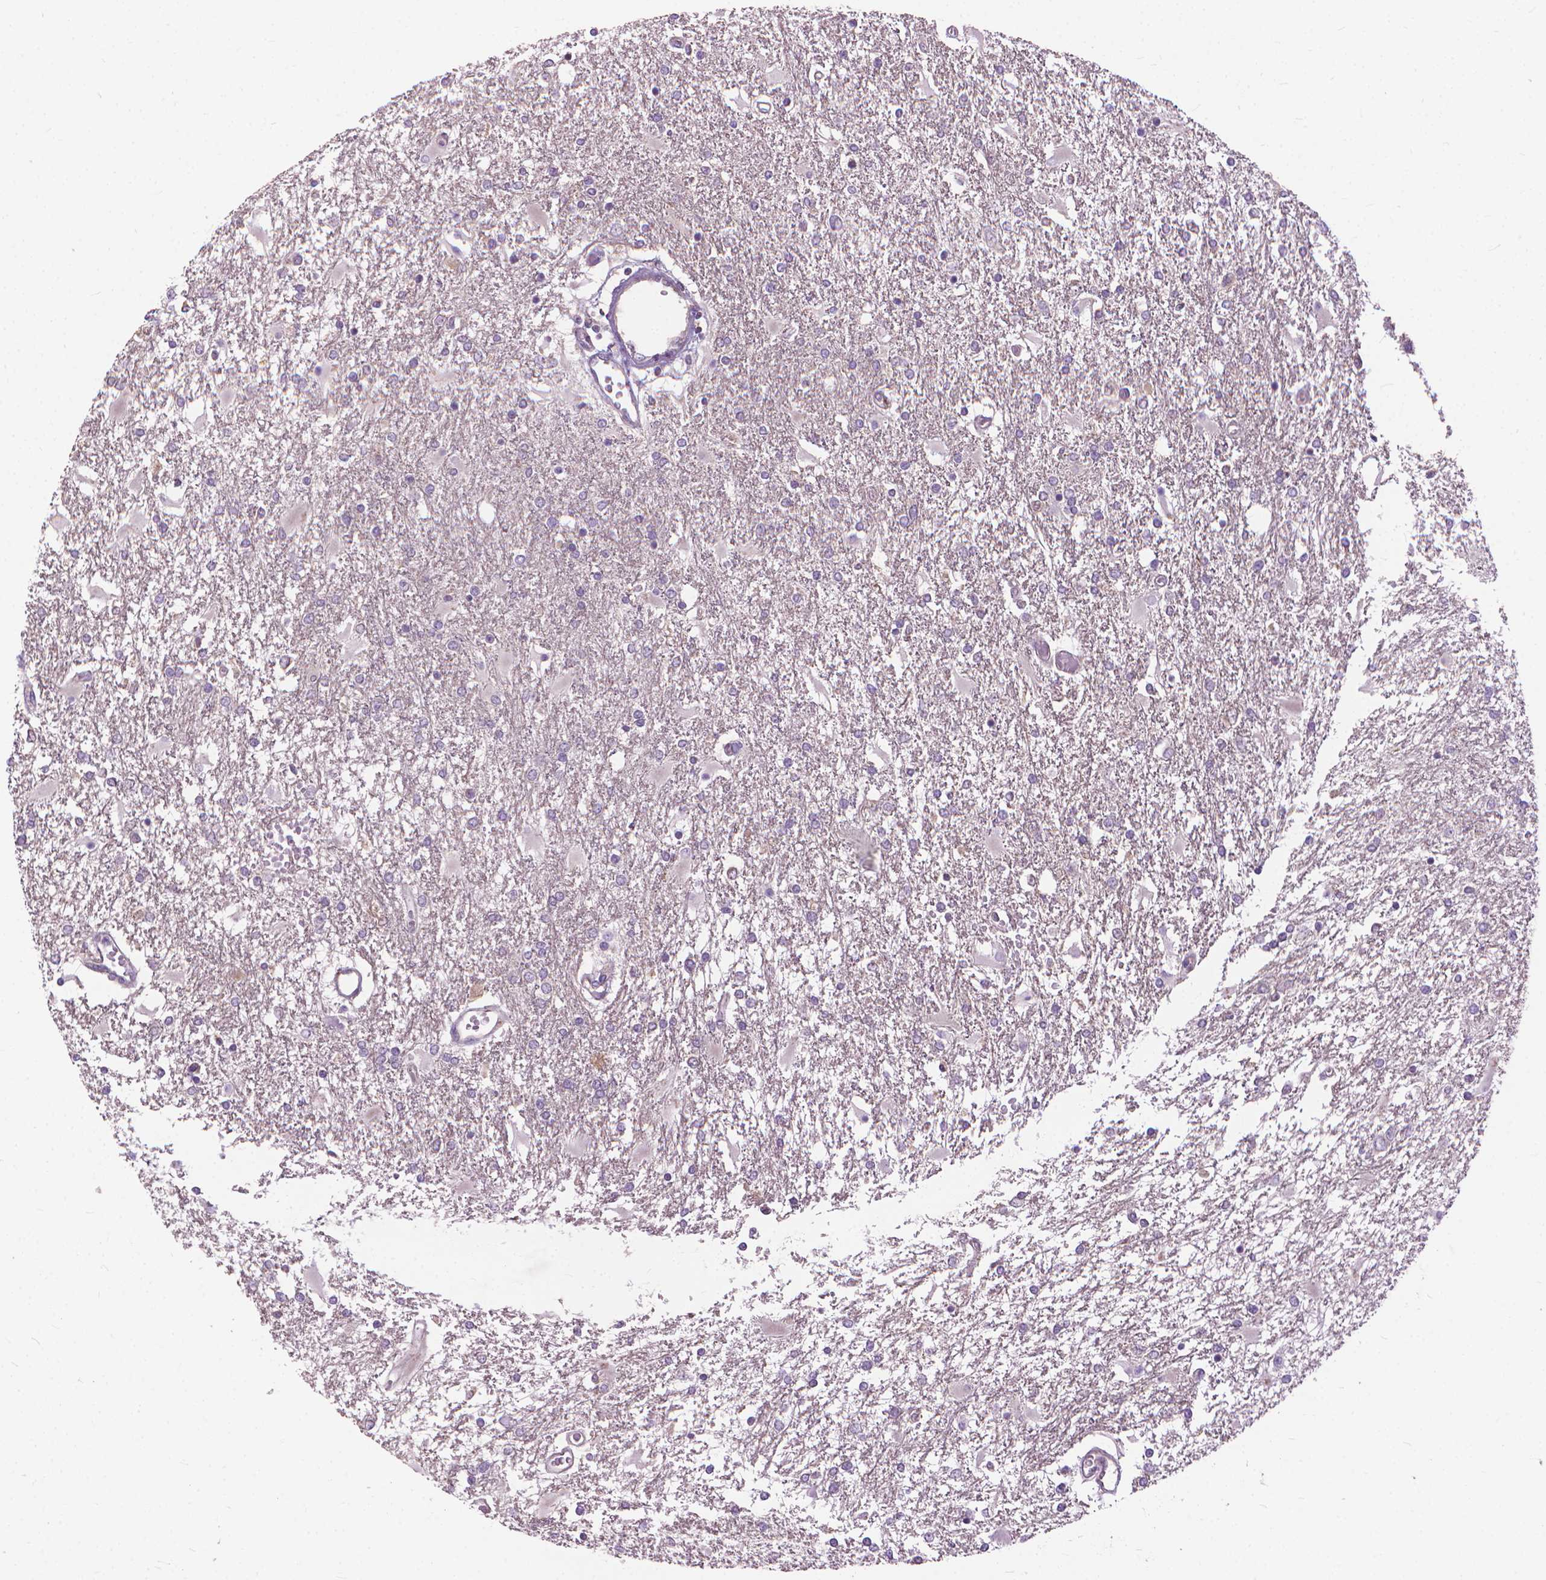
{"staining": {"intensity": "negative", "quantity": "none", "location": "none"}, "tissue": "glioma", "cell_type": "Tumor cells", "image_type": "cancer", "snomed": [{"axis": "morphology", "description": "Glioma, malignant, High grade"}, {"axis": "topography", "description": "Cerebral cortex"}], "caption": "There is no significant staining in tumor cells of glioma. (DAB (3,3'-diaminobenzidine) immunohistochemistry (IHC), high magnification).", "gene": "NUDT1", "patient": {"sex": "male", "age": 79}}